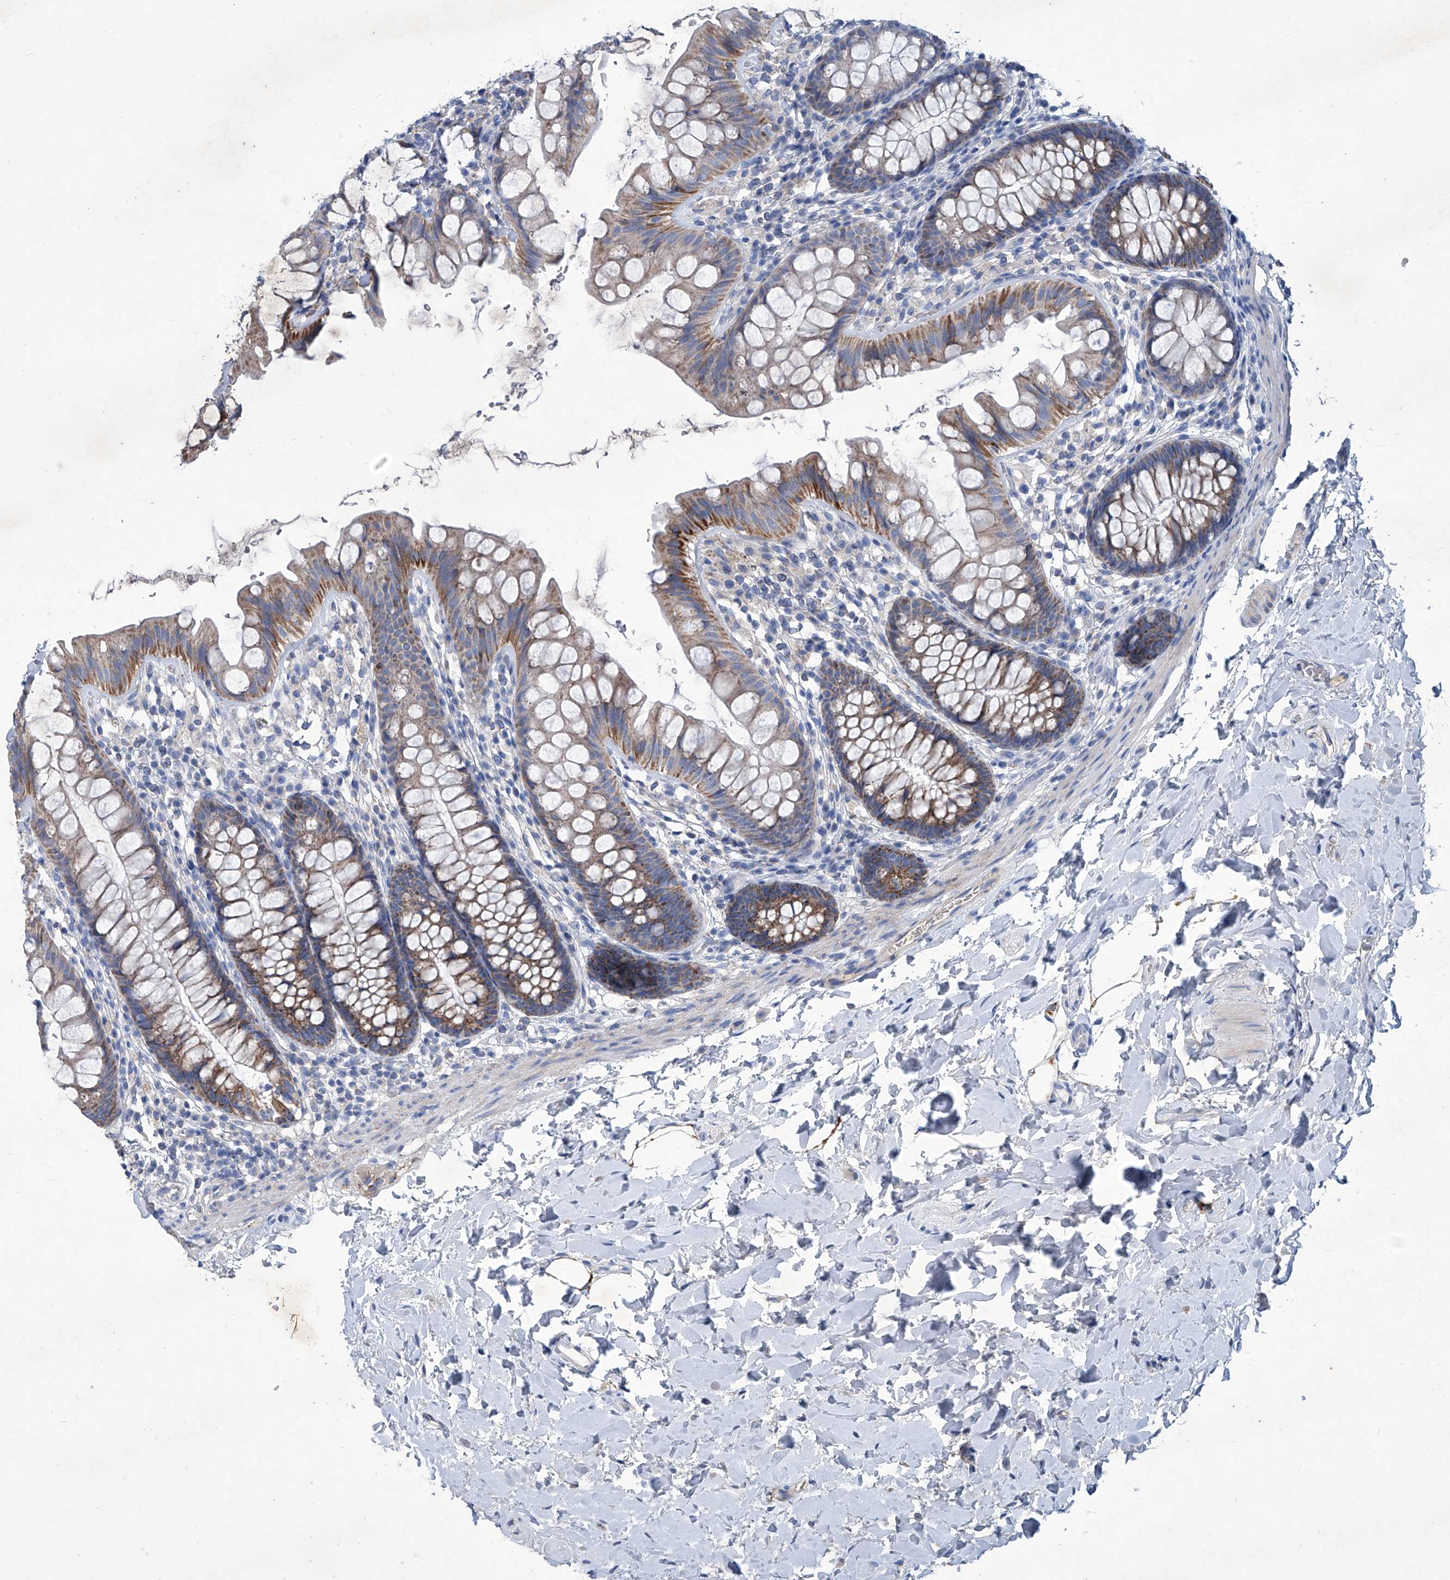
{"staining": {"intensity": "negative", "quantity": "none", "location": "none"}, "tissue": "colon", "cell_type": "Endothelial cells", "image_type": "normal", "snomed": [{"axis": "morphology", "description": "Normal tissue, NOS"}, {"axis": "topography", "description": "Colon"}], "caption": "This is an immunohistochemistry (IHC) histopathology image of benign colon. There is no staining in endothelial cells.", "gene": "MTARC1", "patient": {"sex": "female", "age": 62}}